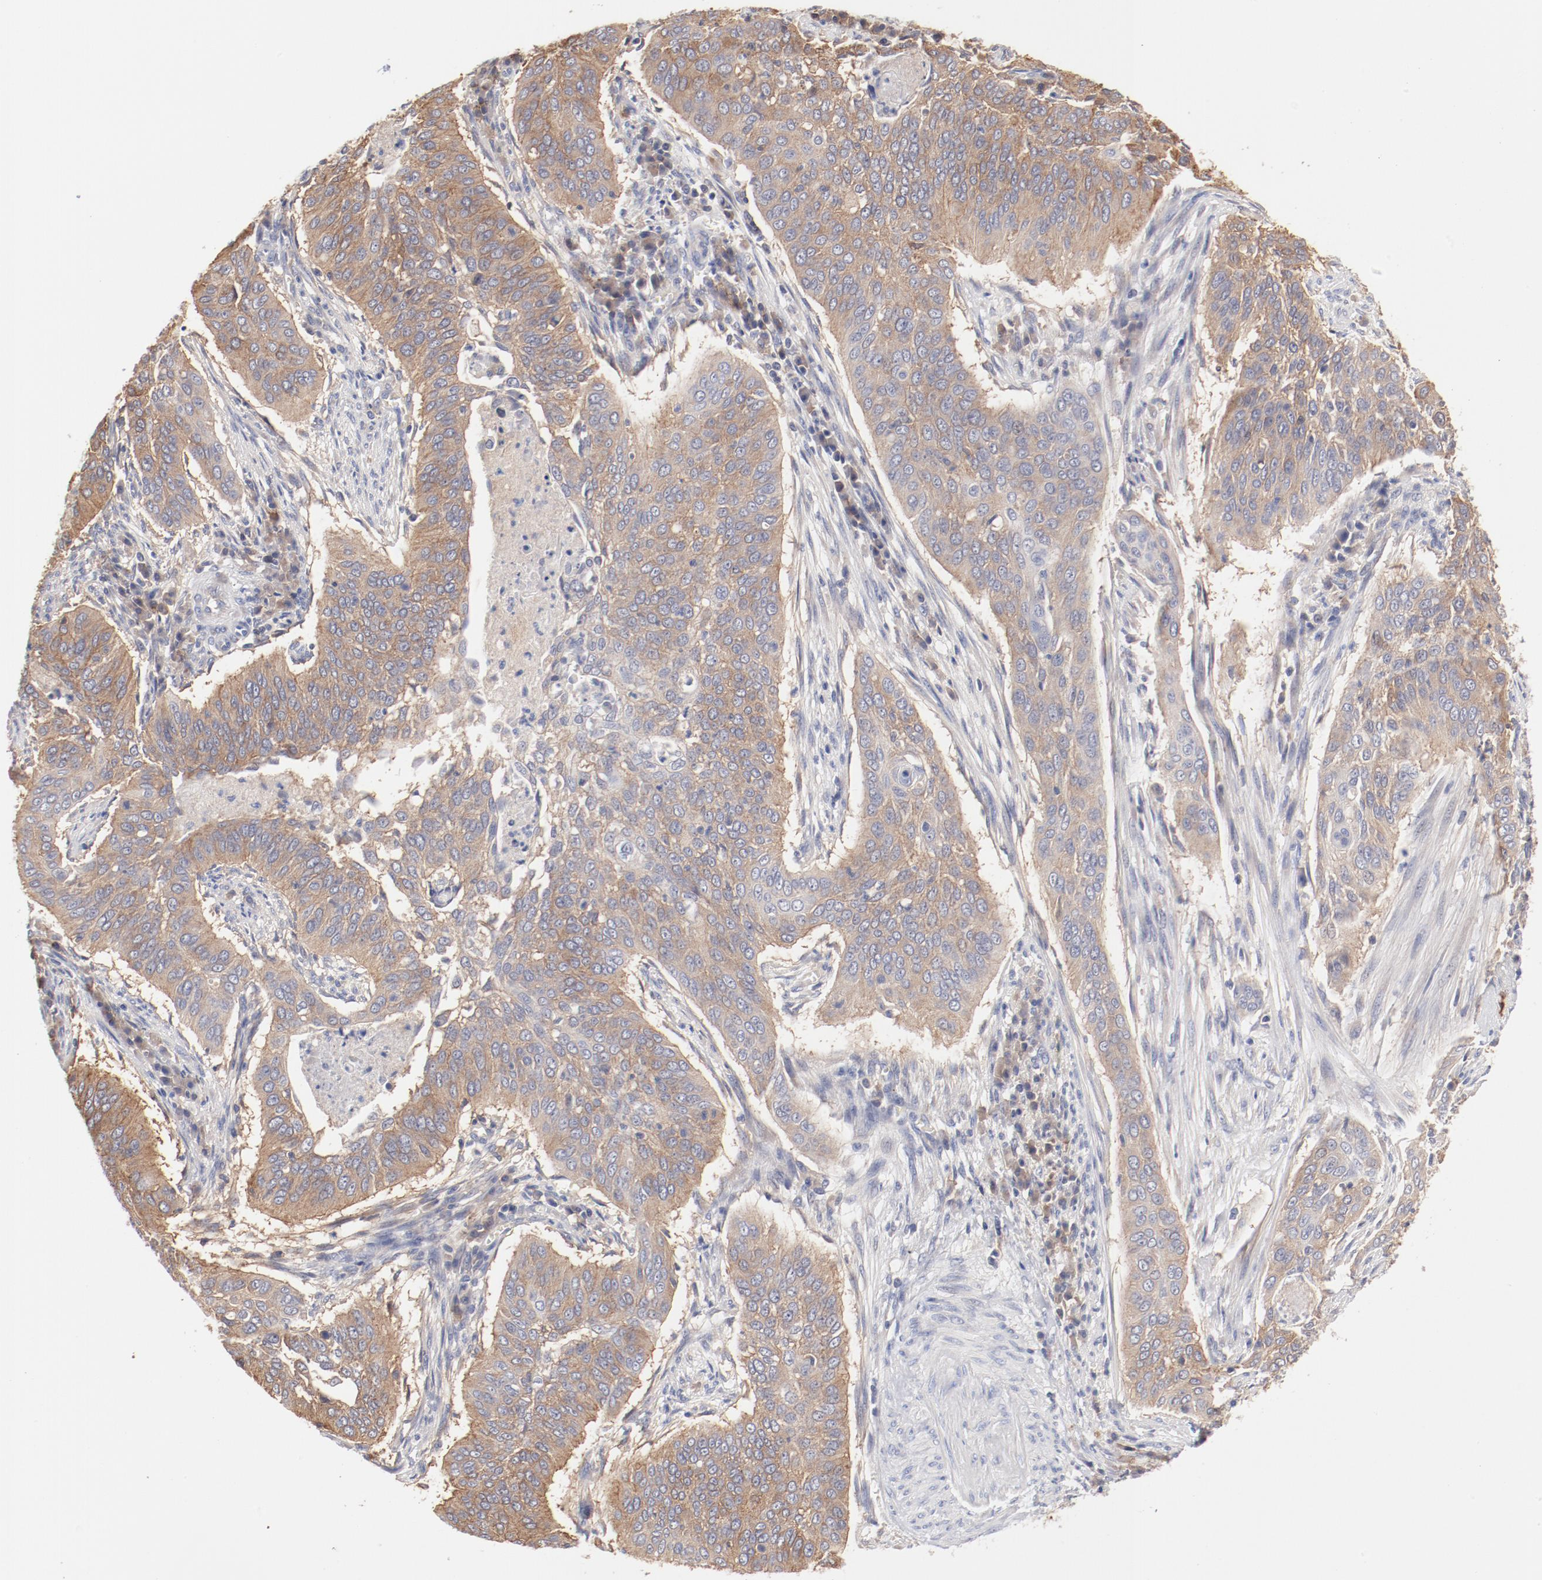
{"staining": {"intensity": "moderate", "quantity": ">75%", "location": "cytoplasmic/membranous"}, "tissue": "cervical cancer", "cell_type": "Tumor cells", "image_type": "cancer", "snomed": [{"axis": "morphology", "description": "Squamous cell carcinoma, NOS"}, {"axis": "topography", "description": "Cervix"}], "caption": "A brown stain shows moderate cytoplasmic/membranous staining of a protein in cervical cancer tumor cells.", "gene": "SETD3", "patient": {"sex": "female", "age": 39}}